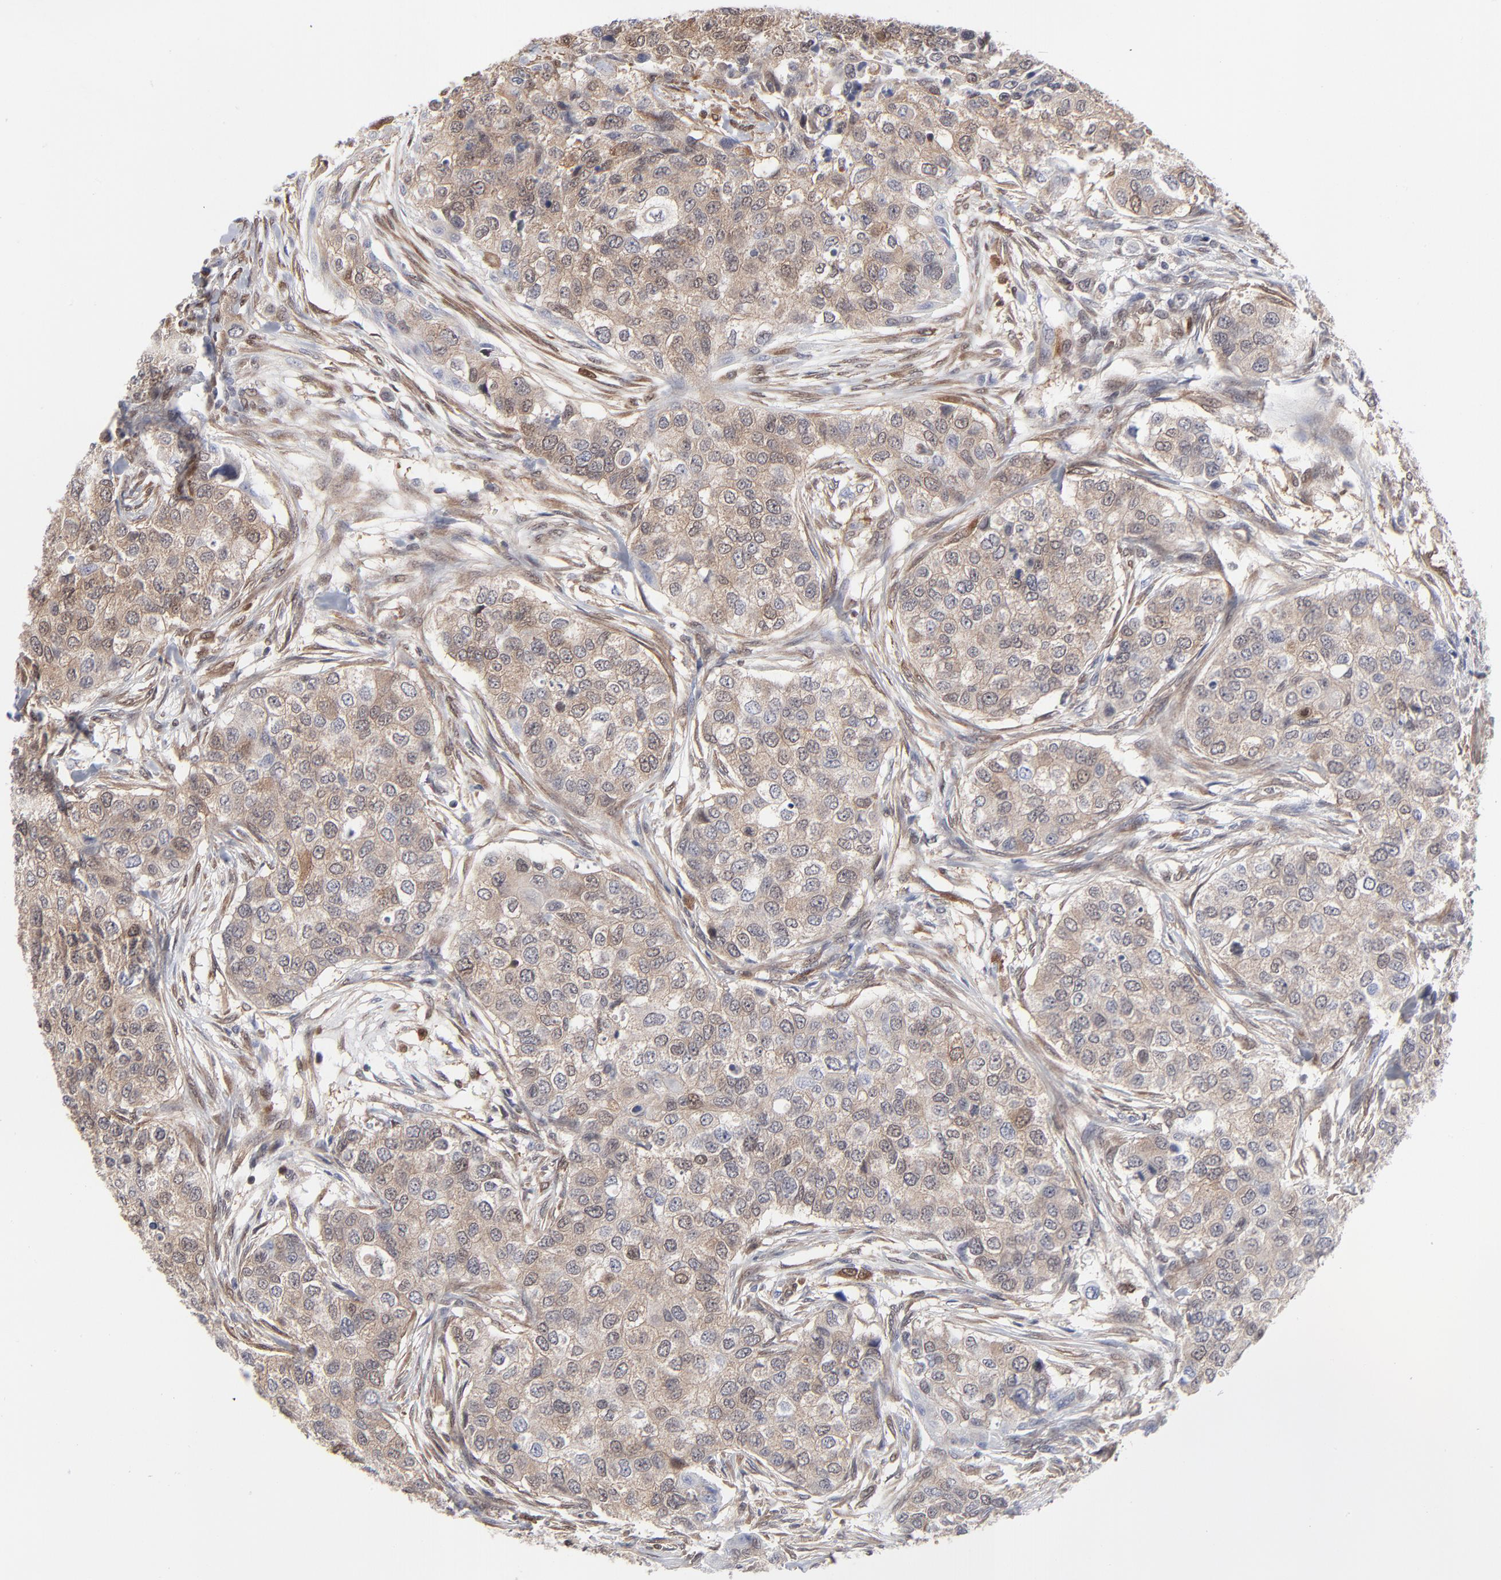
{"staining": {"intensity": "moderate", "quantity": ">75%", "location": "cytoplasmic/membranous"}, "tissue": "breast cancer", "cell_type": "Tumor cells", "image_type": "cancer", "snomed": [{"axis": "morphology", "description": "Normal tissue, NOS"}, {"axis": "morphology", "description": "Duct carcinoma"}, {"axis": "topography", "description": "Breast"}], "caption": "Immunohistochemical staining of human breast invasive ductal carcinoma displays medium levels of moderate cytoplasmic/membranous protein positivity in about >75% of tumor cells.", "gene": "MAP2K1", "patient": {"sex": "female", "age": 49}}